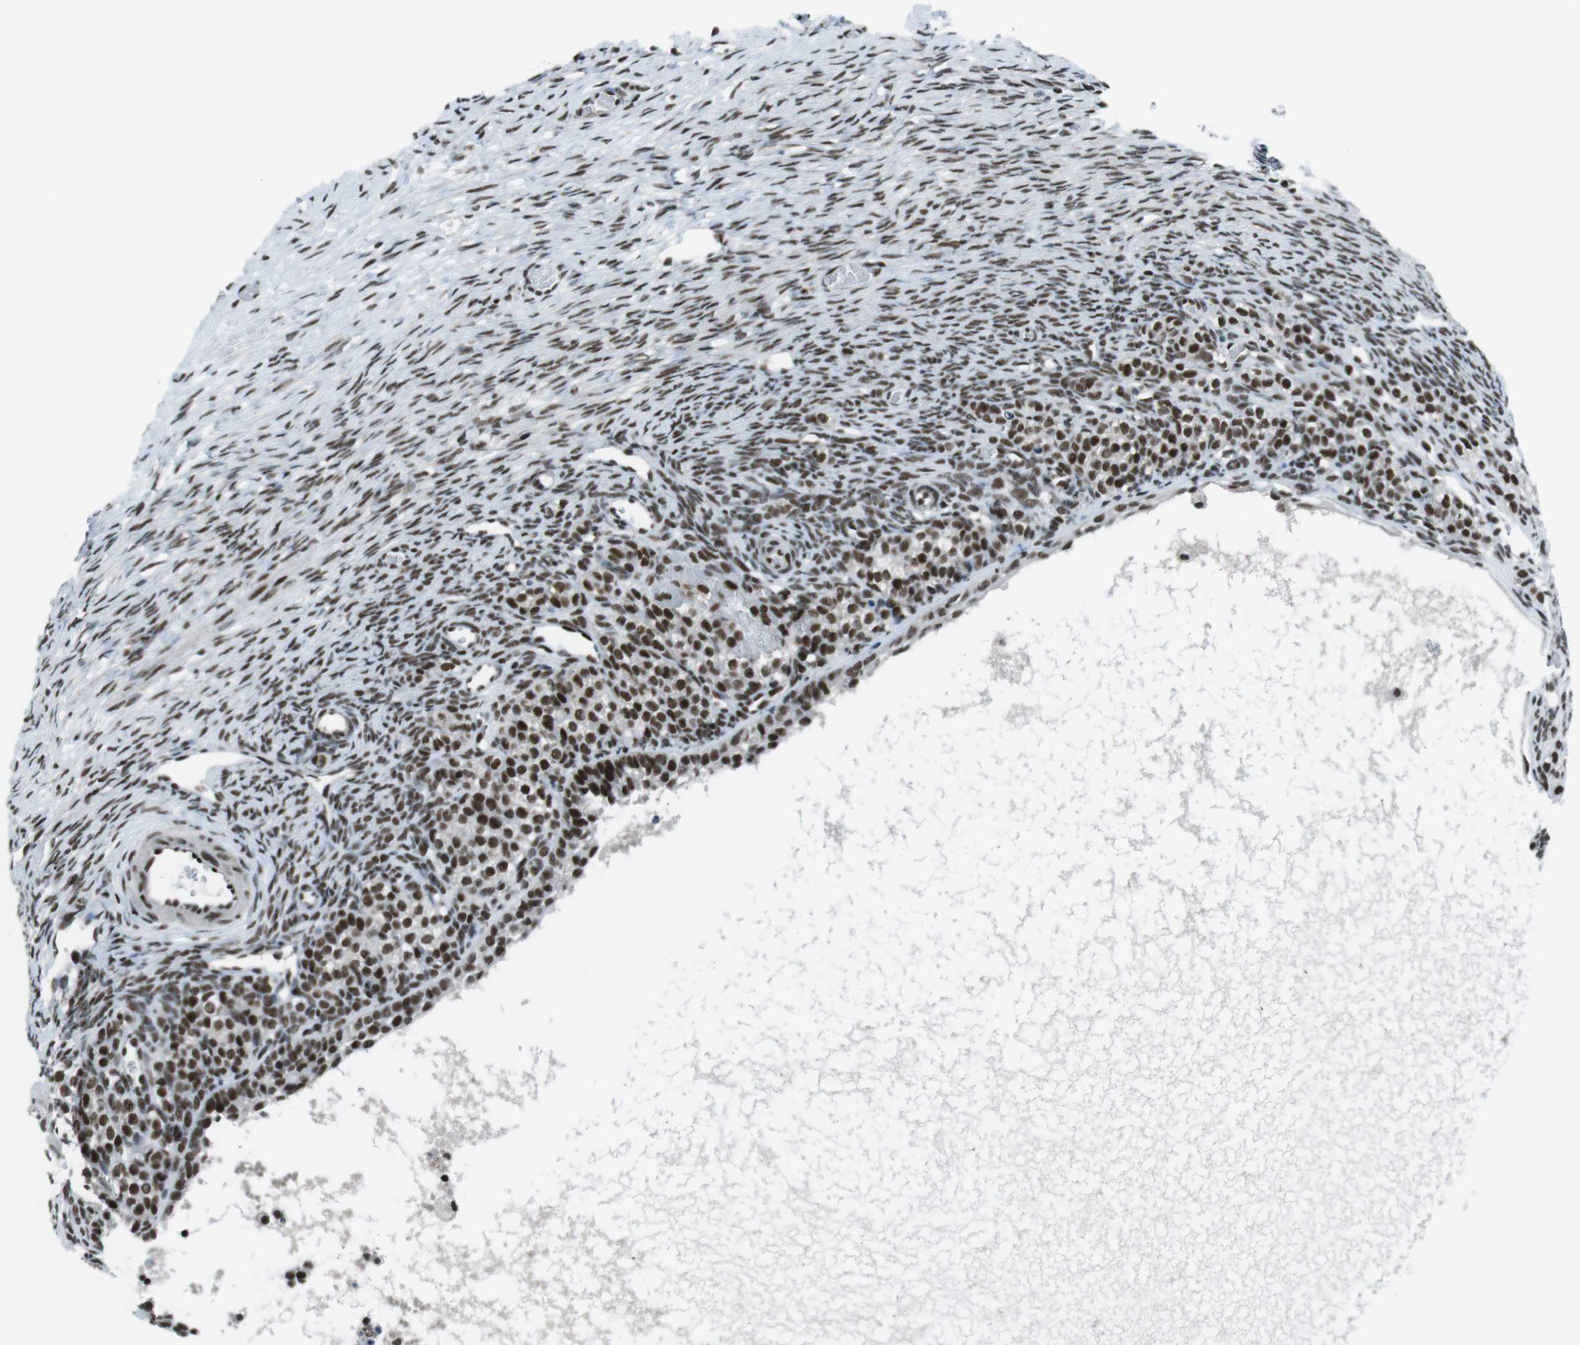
{"staining": {"intensity": "strong", "quantity": ">75%", "location": "nuclear"}, "tissue": "ovary", "cell_type": "Ovarian stroma cells", "image_type": "normal", "snomed": [{"axis": "morphology", "description": "Normal tissue, NOS"}, {"axis": "topography", "description": "Ovary"}], "caption": "This micrograph shows normal ovary stained with immunohistochemistry (IHC) to label a protein in brown. The nuclear of ovarian stroma cells show strong positivity for the protein. Nuclei are counter-stained blue.", "gene": "TAF1", "patient": {"sex": "female", "age": 27}}